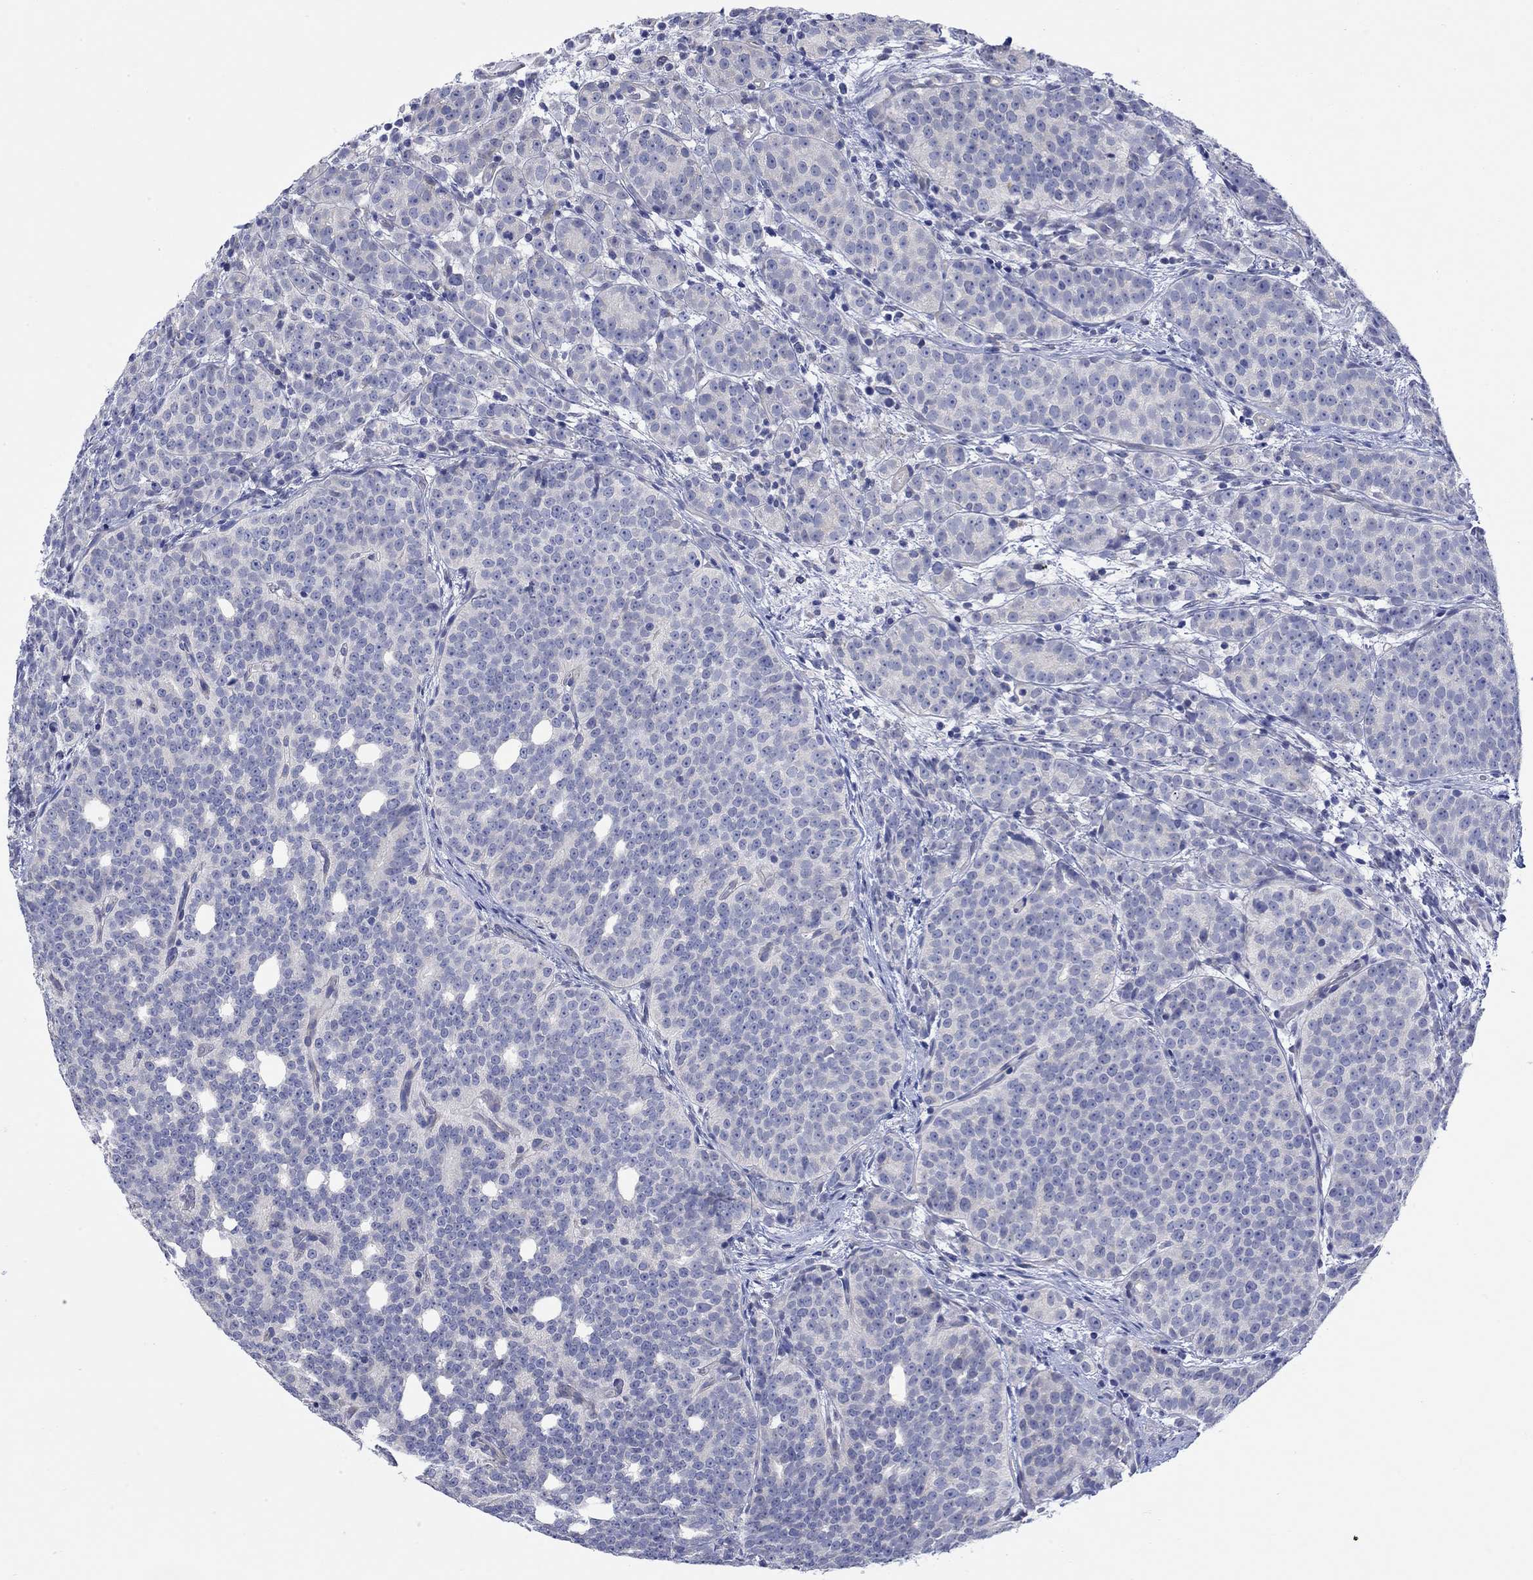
{"staining": {"intensity": "negative", "quantity": "none", "location": "none"}, "tissue": "prostate cancer", "cell_type": "Tumor cells", "image_type": "cancer", "snomed": [{"axis": "morphology", "description": "Adenocarcinoma, High grade"}, {"axis": "topography", "description": "Prostate"}], "caption": "DAB immunohistochemical staining of human prostate high-grade adenocarcinoma exhibits no significant staining in tumor cells.", "gene": "KRT222", "patient": {"sex": "male", "age": 53}}